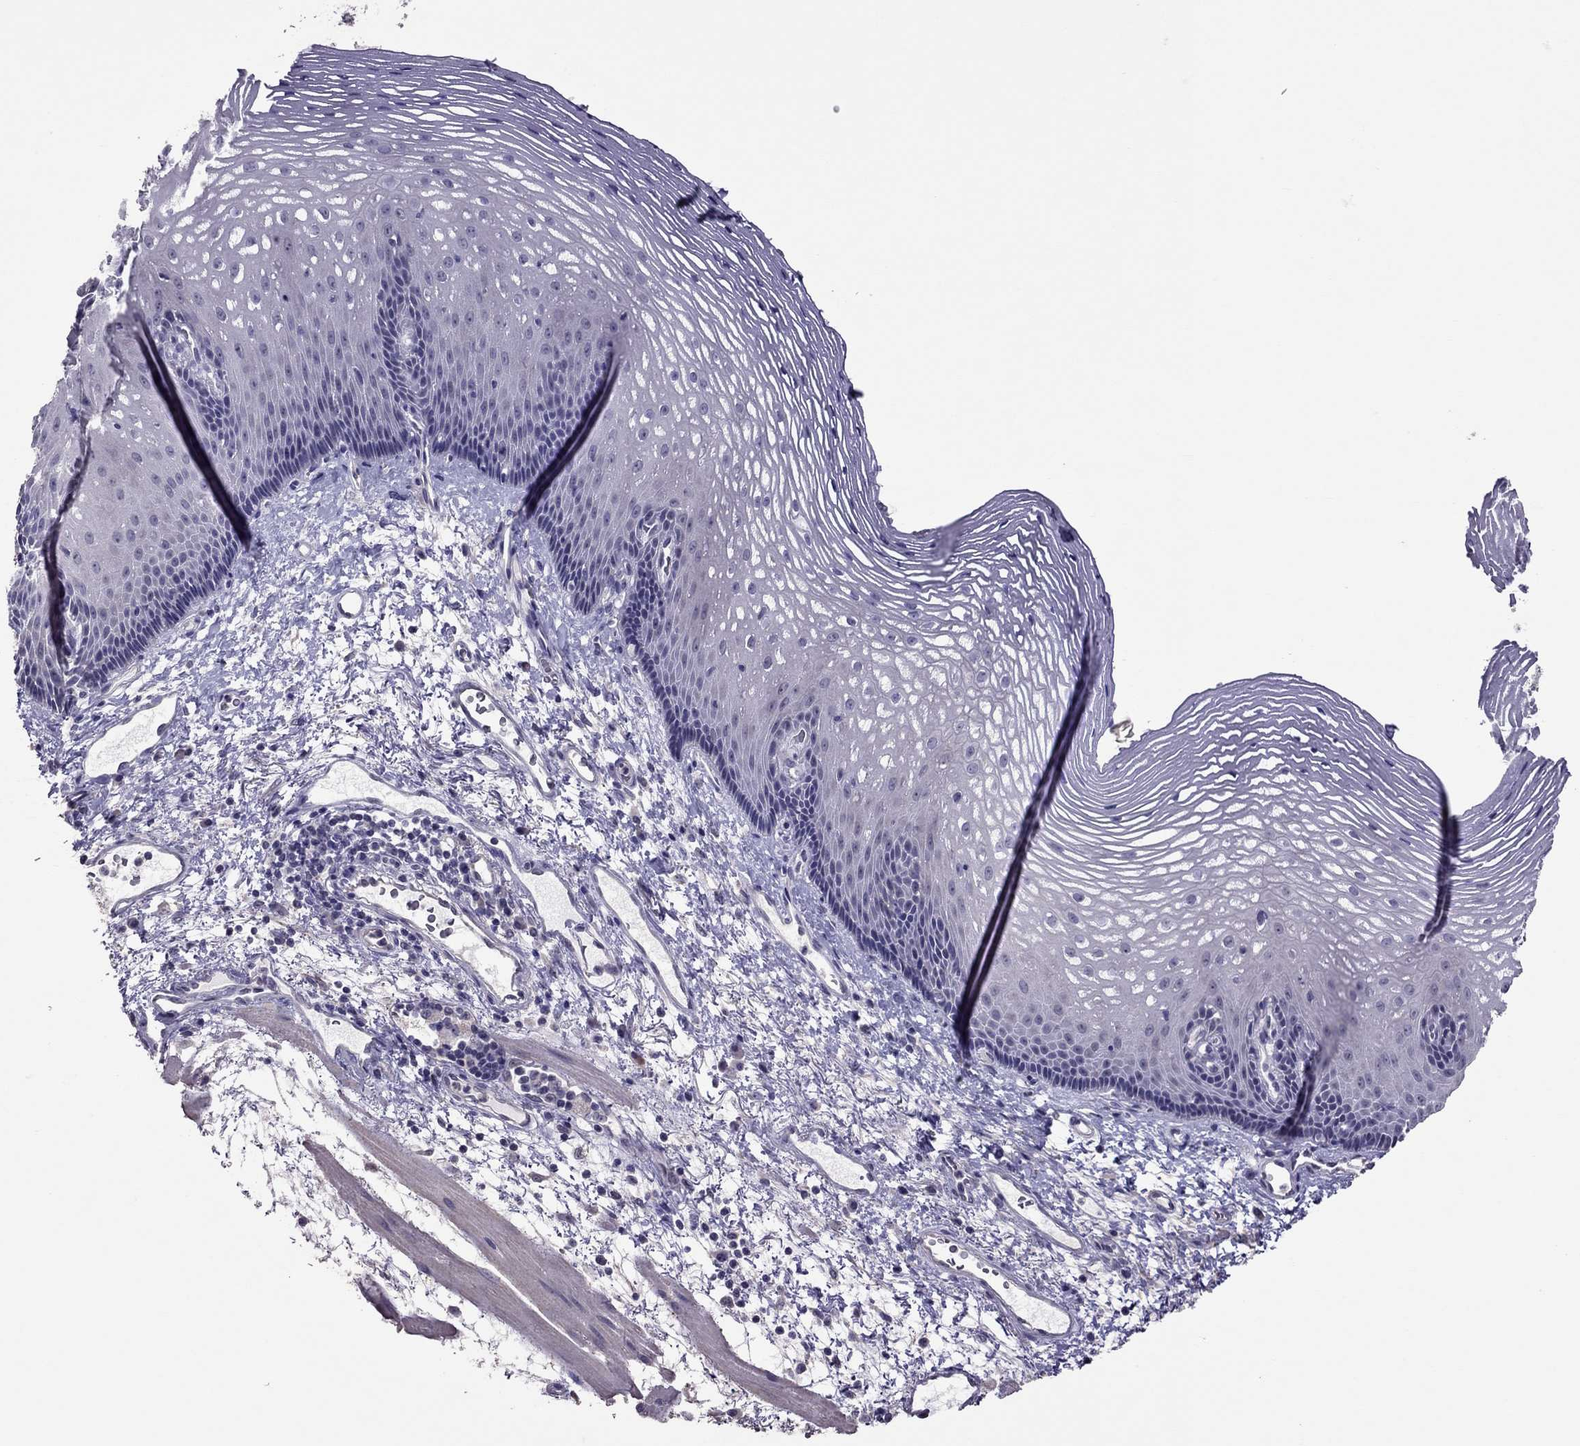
{"staining": {"intensity": "negative", "quantity": "none", "location": "none"}, "tissue": "esophagus", "cell_type": "Squamous epithelial cells", "image_type": "normal", "snomed": [{"axis": "morphology", "description": "Normal tissue, NOS"}, {"axis": "topography", "description": "Esophagus"}], "caption": "High magnification brightfield microscopy of unremarkable esophagus stained with DAB (3,3'-diaminobenzidine) (brown) and counterstained with hematoxylin (blue): squamous epithelial cells show no significant staining. Brightfield microscopy of immunohistochemistry (IHC) stained with DAB (3,3'-diaminobenzidine) (brown) and hematoxylin (blue), captured at high magnification.", "gene": "LRRC46", "patient": {"sex": "male", "age": 76}}